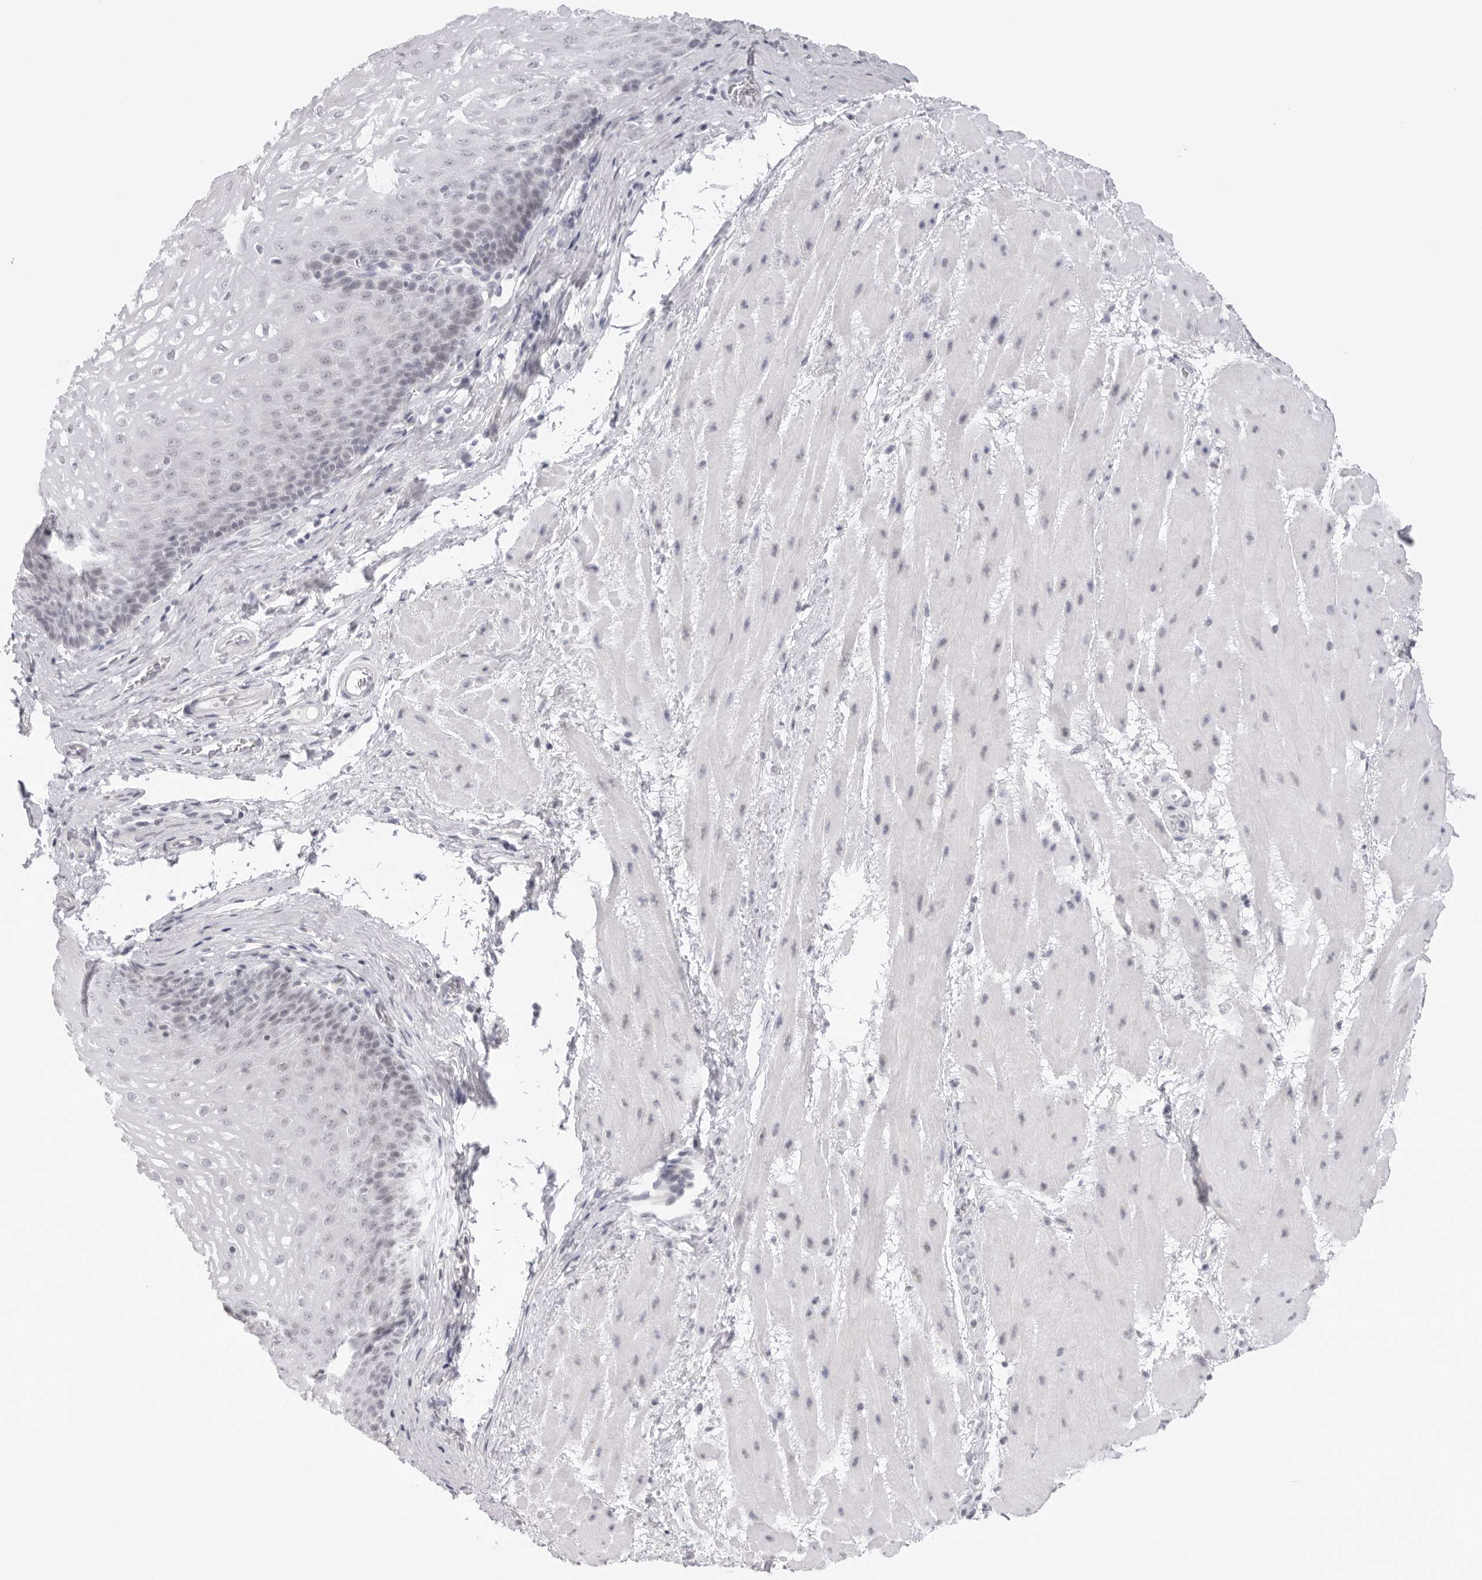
{"staining": {"intensity": "weak", "quantity": "<25%", "location": "cytoplasmic/membranous,nuclear"}, "tissue": "esophagus", "cell_type": "Squamous epithelial cells", "image_type": "normal", "snomed": [{"axis": "morphology", "description": "Normal tissue, NOS"}, {"axis": "topography", "description": "Esophagus"}], "caption": "Image shows no significant protein staining in squamous epithelial cells of benign esophagus.", "gene": "KLK12", "patient": {"sex": "male", "age": 48}}